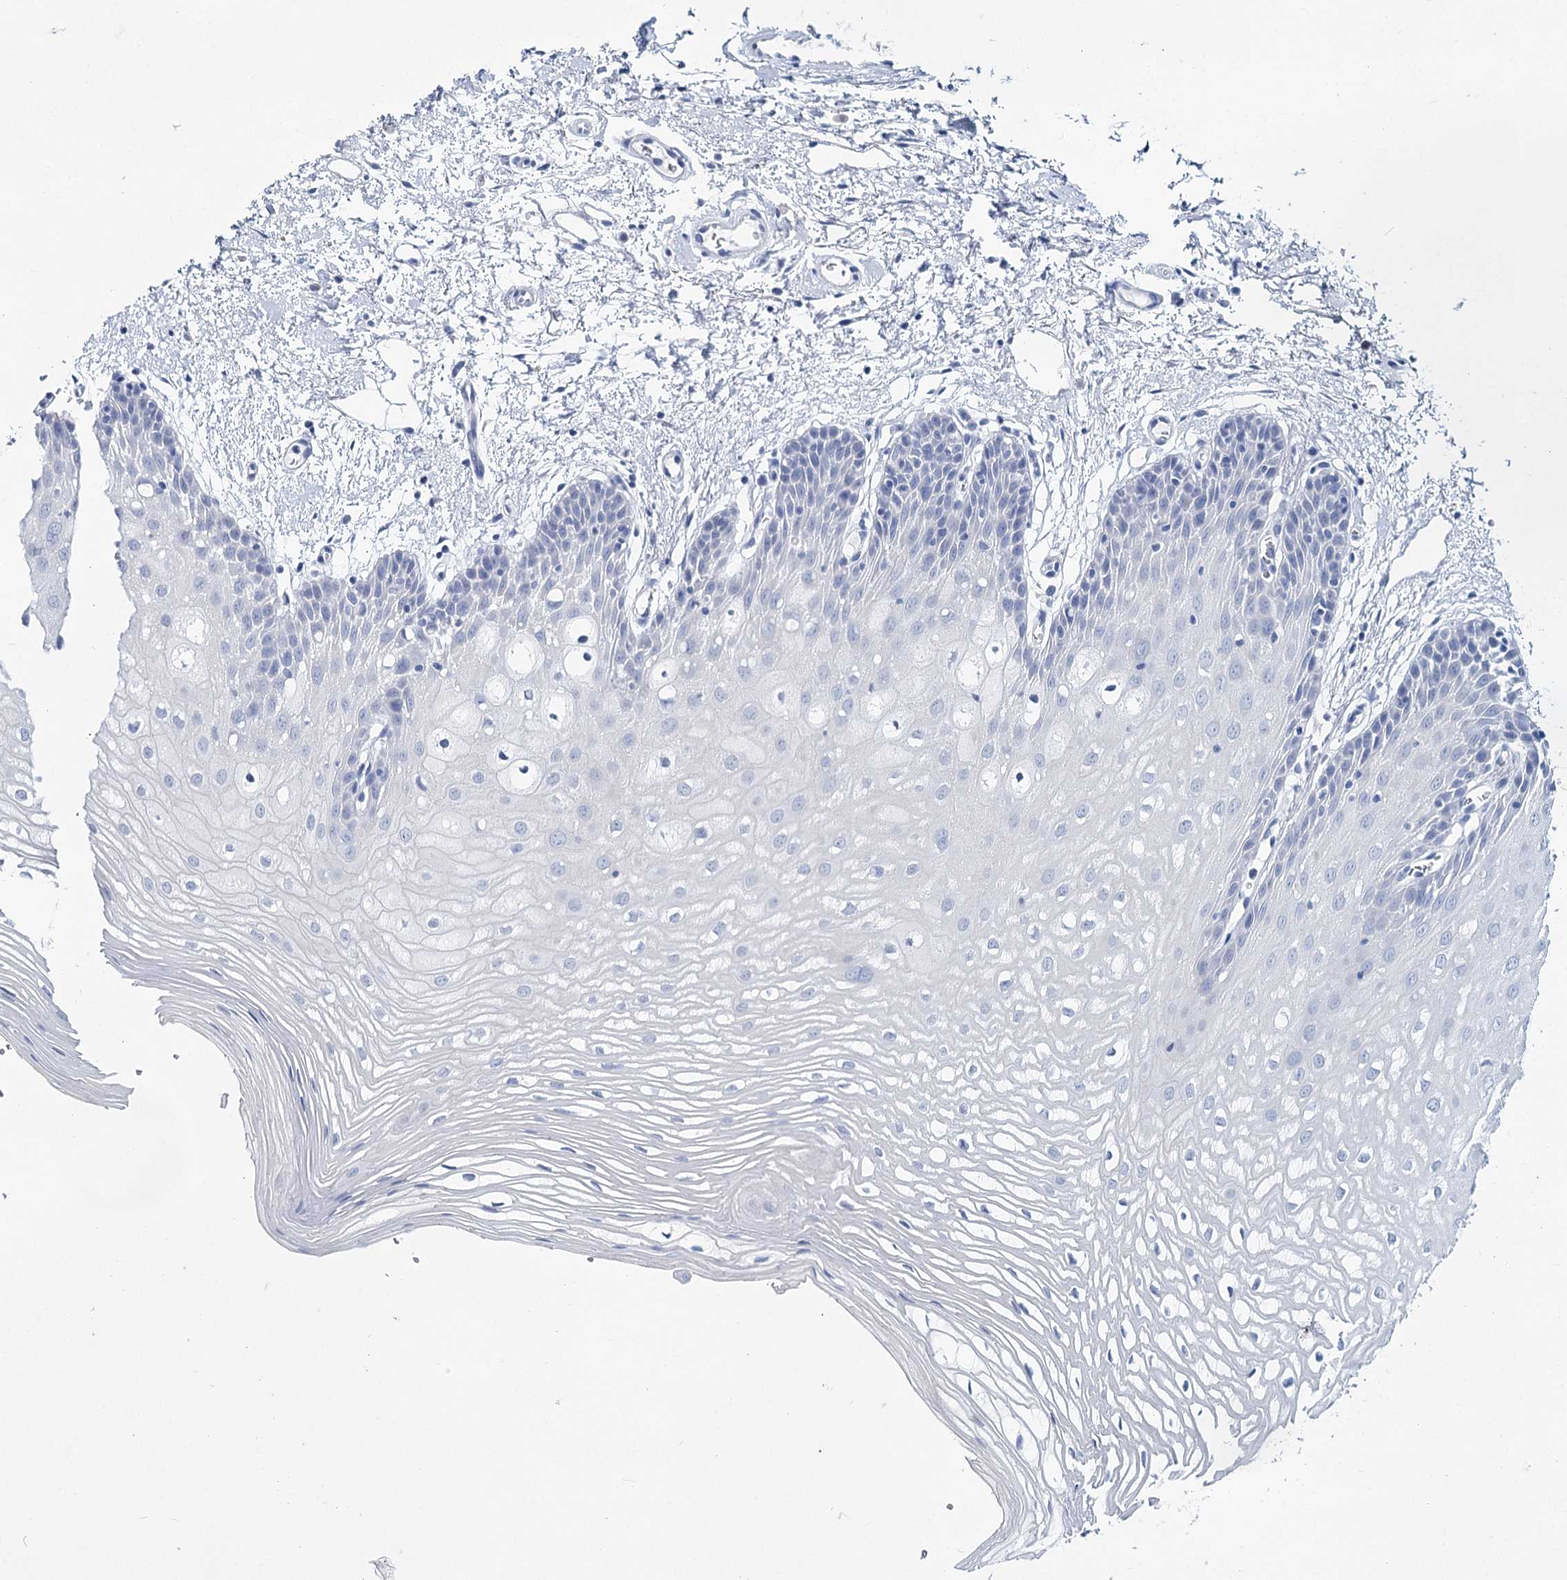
{"staining": {"intensity": "negative", "quantity": "none", "location": "none"}, "tissue": "oral mucosa", "cell_type": "Squamous epithelial cells", "image_type": "normal", "snomed": [{"axis": "morphology", "description": "Normal tissue, NOS"}, {"axis": "topography", "description": "Oral tissue"}, {"axis": "topography", "description": "Tounge, NOS"}], "caption": "Immunohistochemistry (IHC) photomicrograph of normal human oral mucosa stained for a protein (brown), which displays no positivity in squamous epithelial cells.", "gene": "METTL7B", "patient": {"sex": "female", "age": 73}}